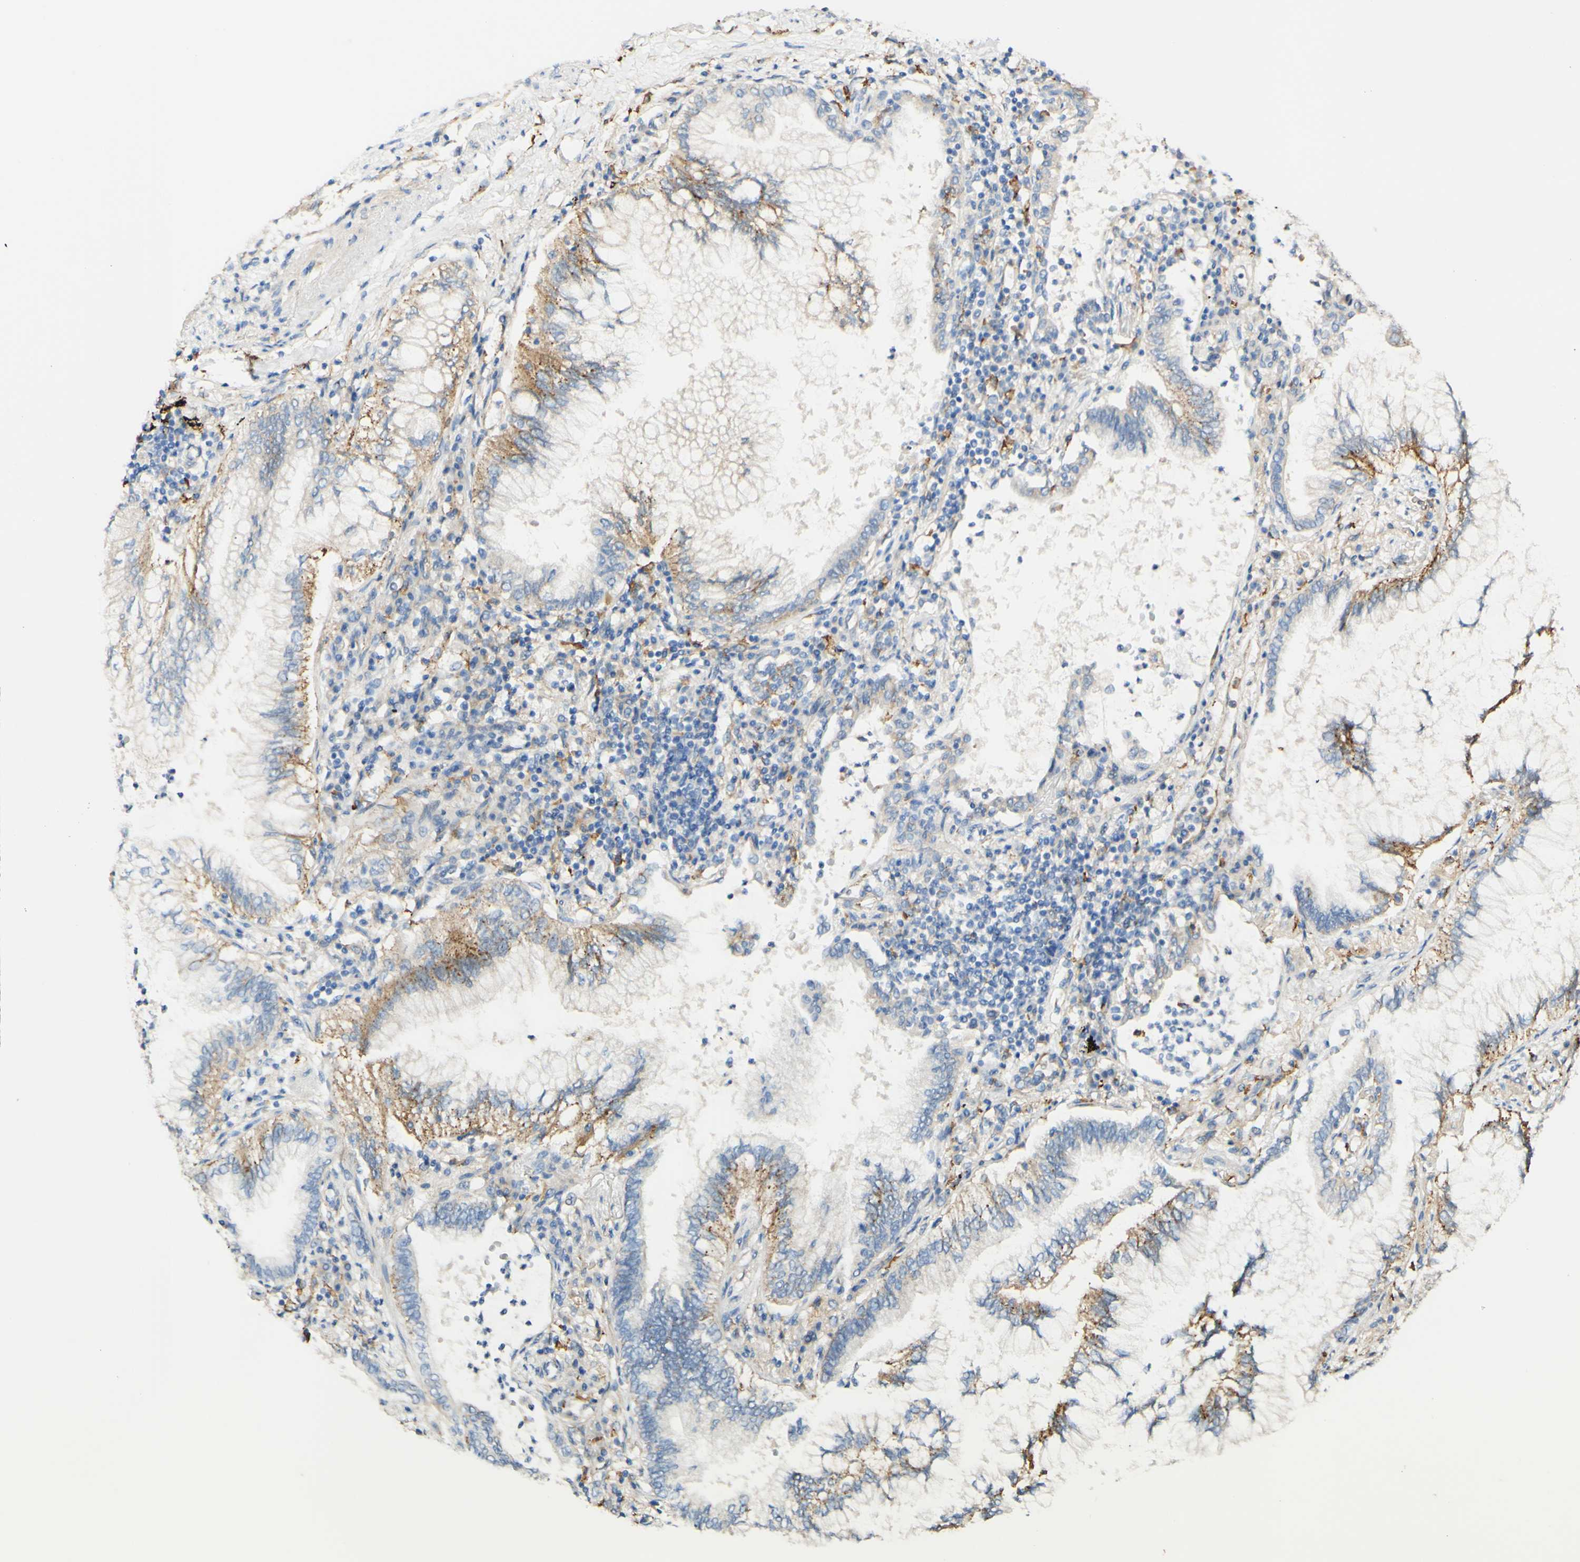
{"staining": {"intensity": "moderate", "quantity": "25%-75%", "location": "cytoplasmic/membranous"}, "tissue": "lung cancer", "cell_type": "Tumor cells", "image_type": "cancer", "snomed": [{"axis": "morphology", "description": "Normal tissue, NOS"}, {"axis": "morphology", "description": "Adenocarcinoma, NOS"}, {"axis": "topography", "description": "Bronchus"}, {"axis": "topography", "description": "Lung"}], "caption": "There is medium levels of moderate cytoplasmic/membranous expression in tumor cells of lung cancer, as demonstrated by immunohistochemical staining (brown color).", "gene": "FCGRT", "patient": {"sex": "female", "age": 70}}